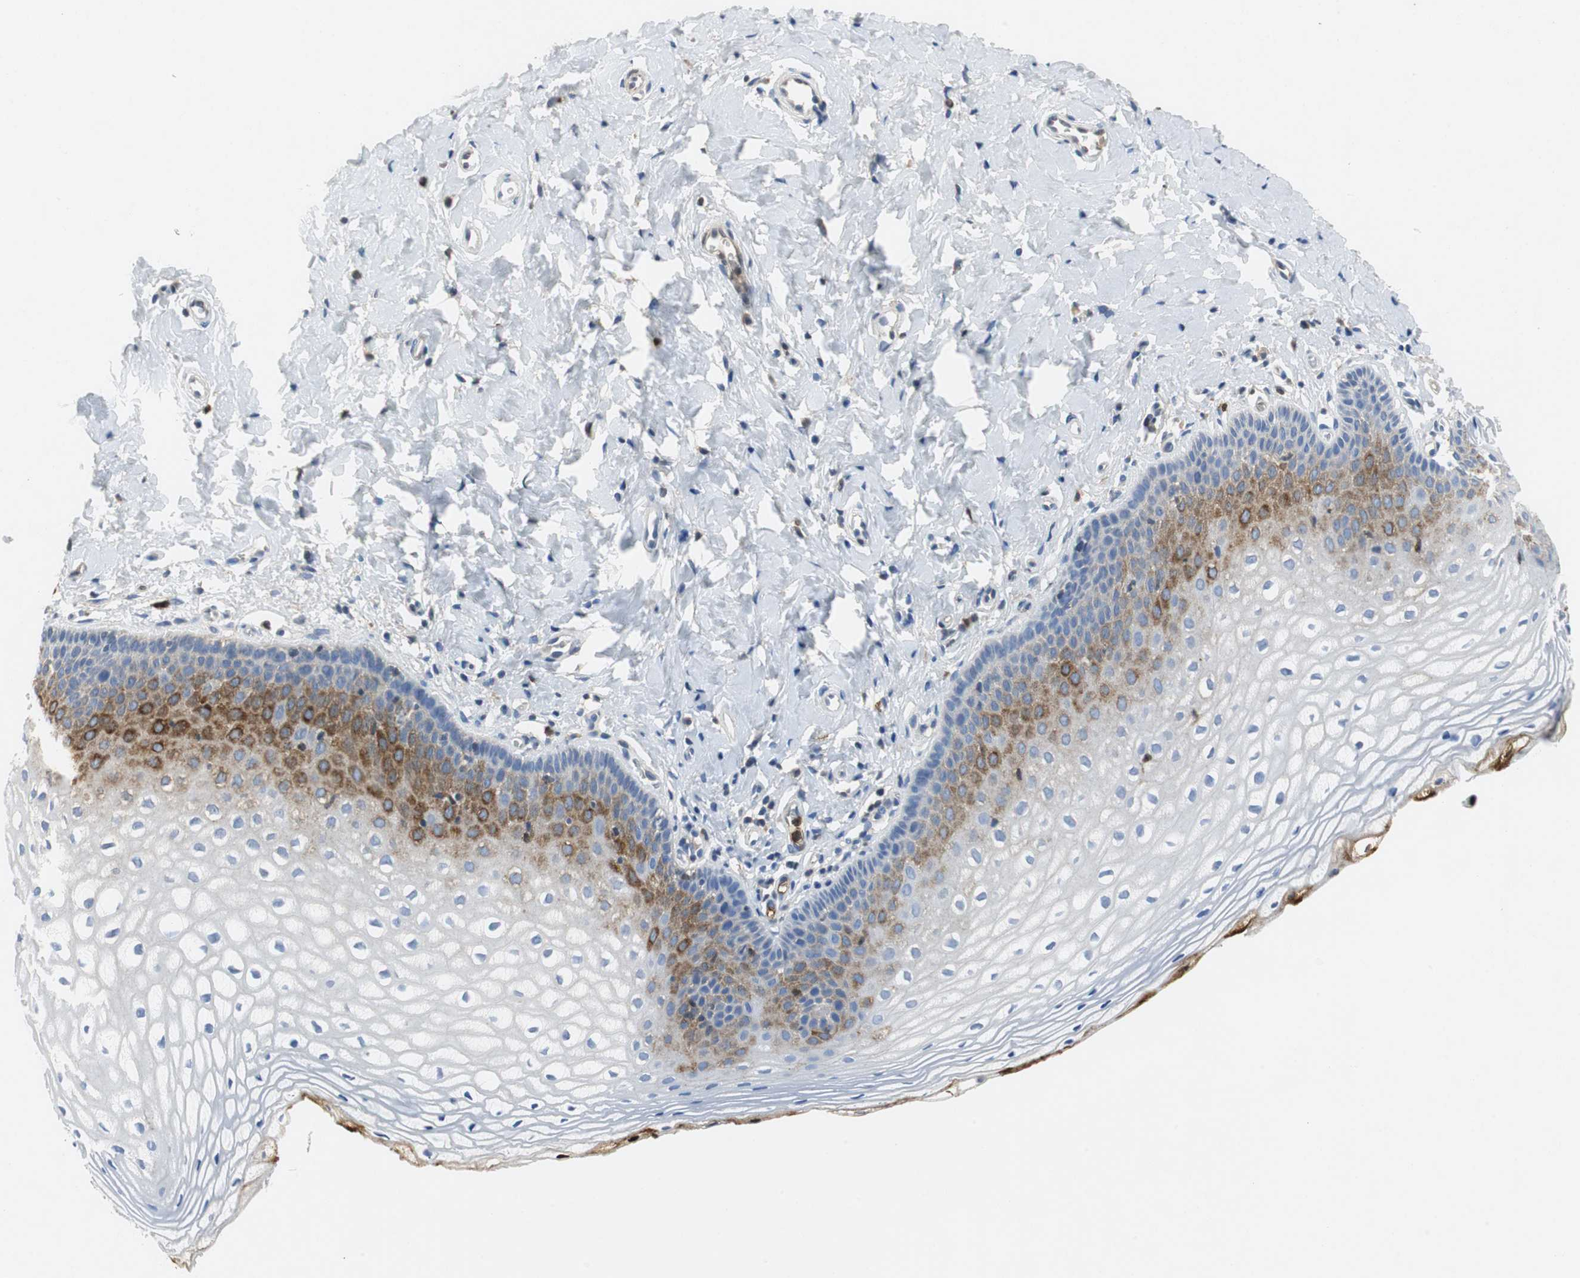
{"staining": {"intensity": "moderate", "quantity": "<25%", "location": "cytoplasmic/membranous"}, "tissue": "vagina", "cell_type": "Squamous epithelial cells", "image_type": "normal", "snomed": [{"axis": "morphology", "description": "Normal tissue, NOS"}, {"axis": "topography", "description": "Vagina"}], "caption": "A high-resolution image shows immunohistochemistry staining of normal vagina, which displays moderate cytoplasmic/membranous staining in about <25% of squamous epithelial cells.", "gene": "ORM1", "patient": {"sex": "female", "age": 55}}